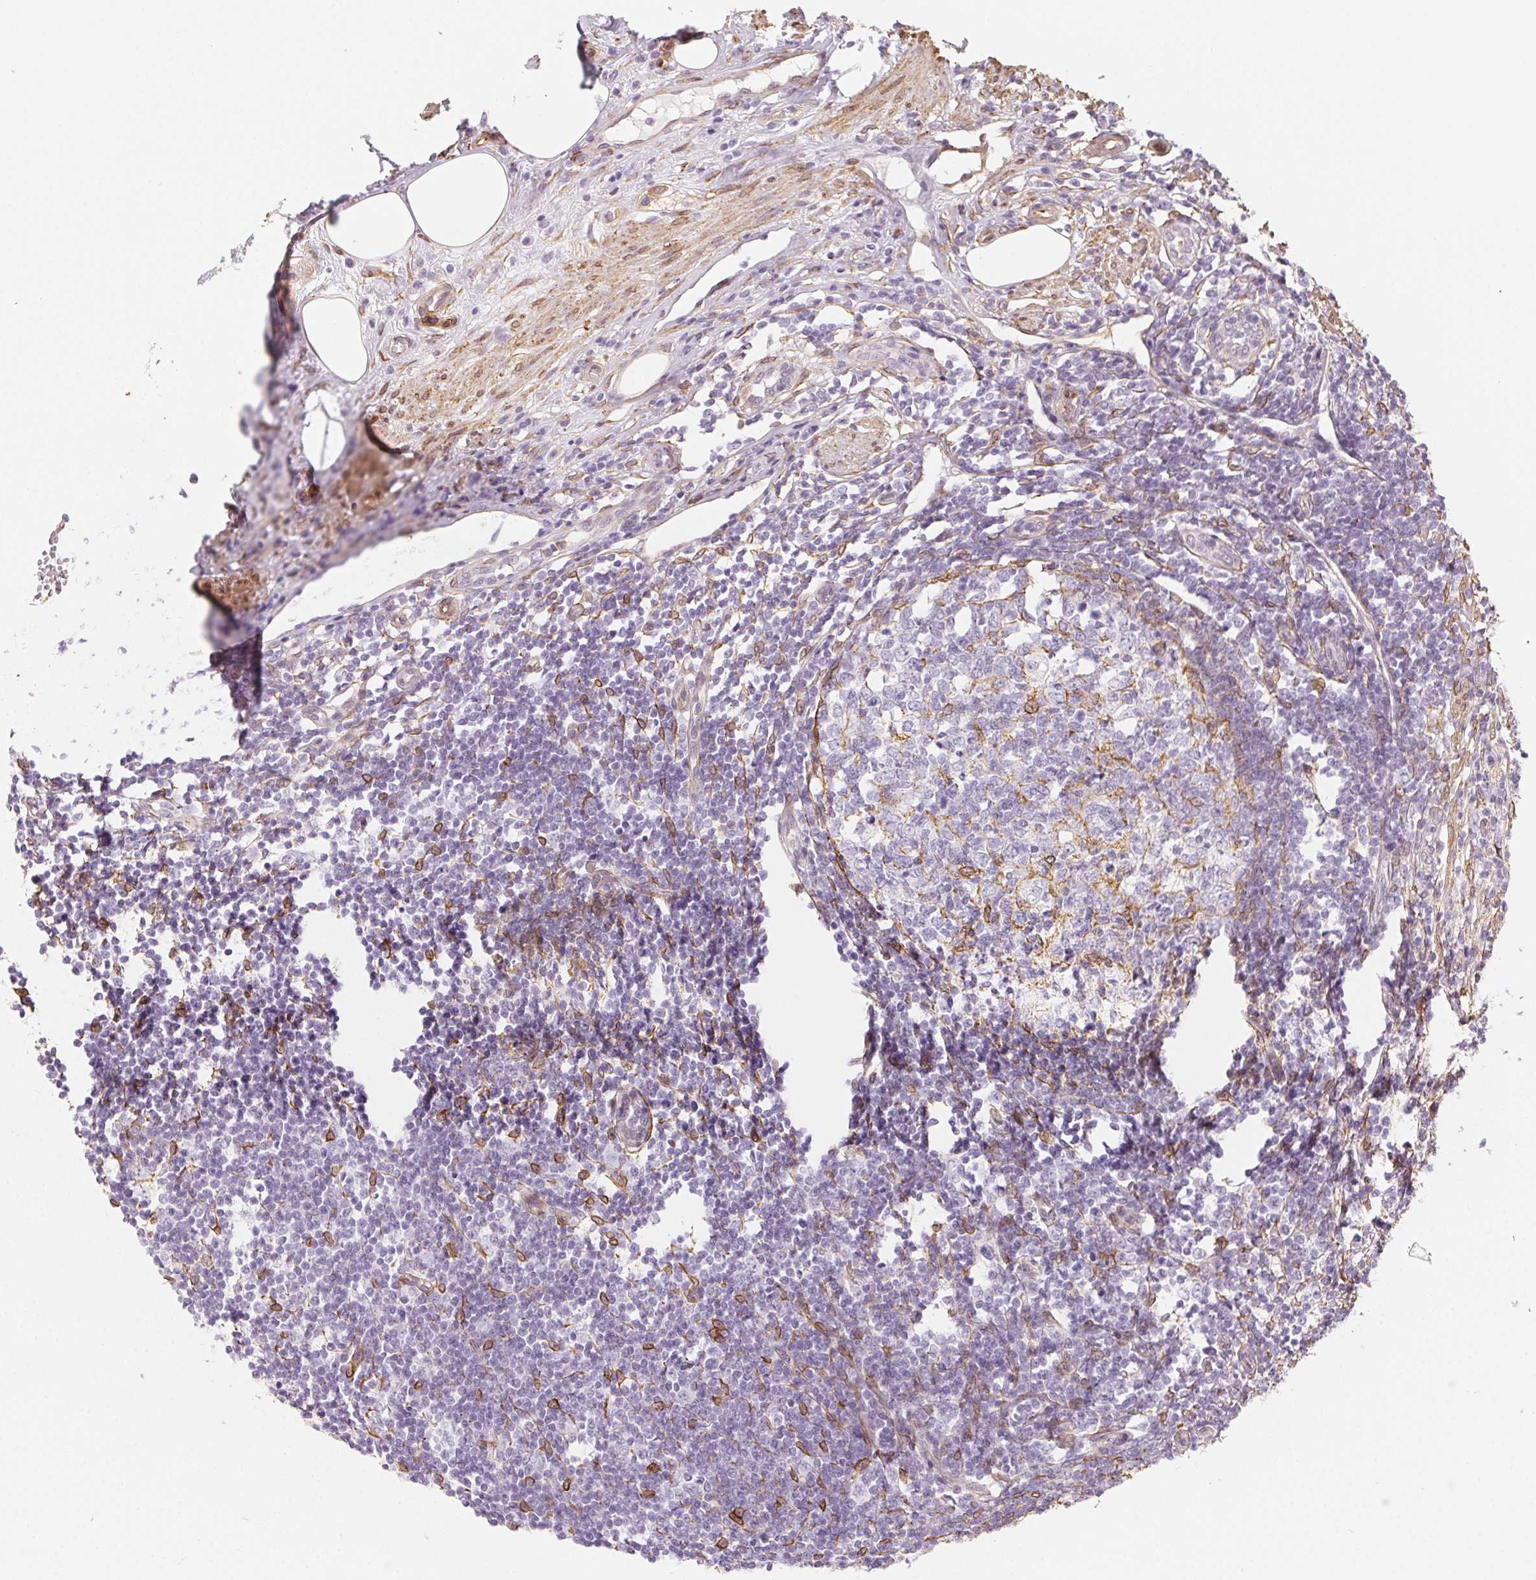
{"staining": {"intensity": "negative", "quantity": "none", "location": "none"}, "tissue": "appendix", "cell_type": "Glandular cells", "image_type": "normal", "snomed": [{"axis": "morphology", "description": "Normal tissue, NOS"}, {"axis": "topography", "description": "Appendix"}], "caption": "Glandular cells are negative for protein expression in benign human appendix. Brightfield microscopy of immunohistochemistry (IHC) stained with DAB (3,3'-diaminobenzidine) (brown) and hematoxylin (blue), captured at high magnification.", "gene": "RSBN1", "patient": {"sex": "female", "age": 56}}